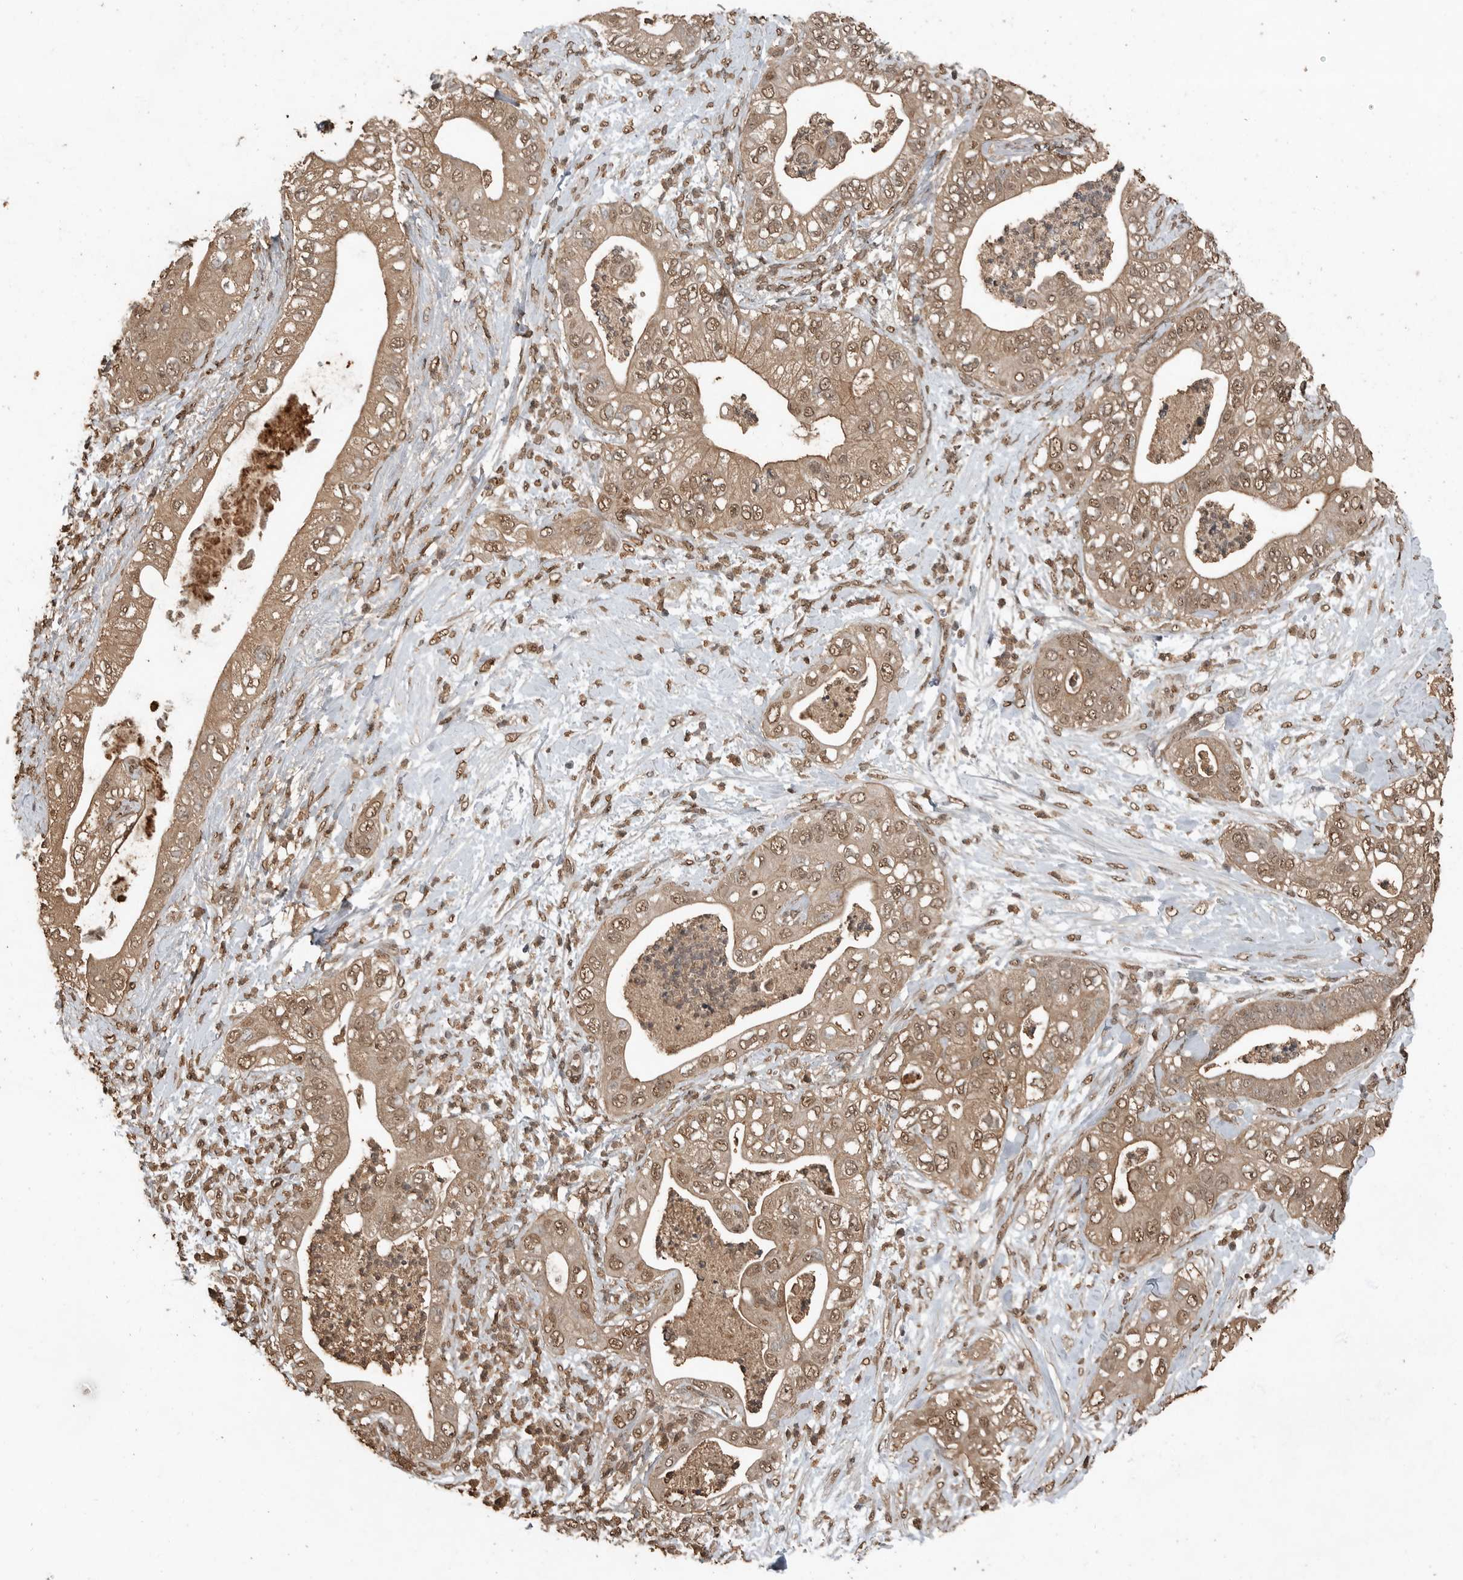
{"staining": {"intensity": "moderate", "quantity": ">75%", "location": "cytoplasmic/membranous,nuclear"}, "tissue": "pancreatic cancer", "cell_type": "Tumor cells", "image_type": "cancer", "snomed": [{"axis": "morphology", "description": "Adenocarcinoma, NOS"}, {"axis": "topography", "description": "Pancreas"}], "caption": "Pancreatic cancer (adenocarcinoma) tissue shows moderate cytoplasmic/membranous and nuclear staining in about >75% of tumor cells", "gene": "BLZF1", "patient": {"sex": "female", "age": 78}}